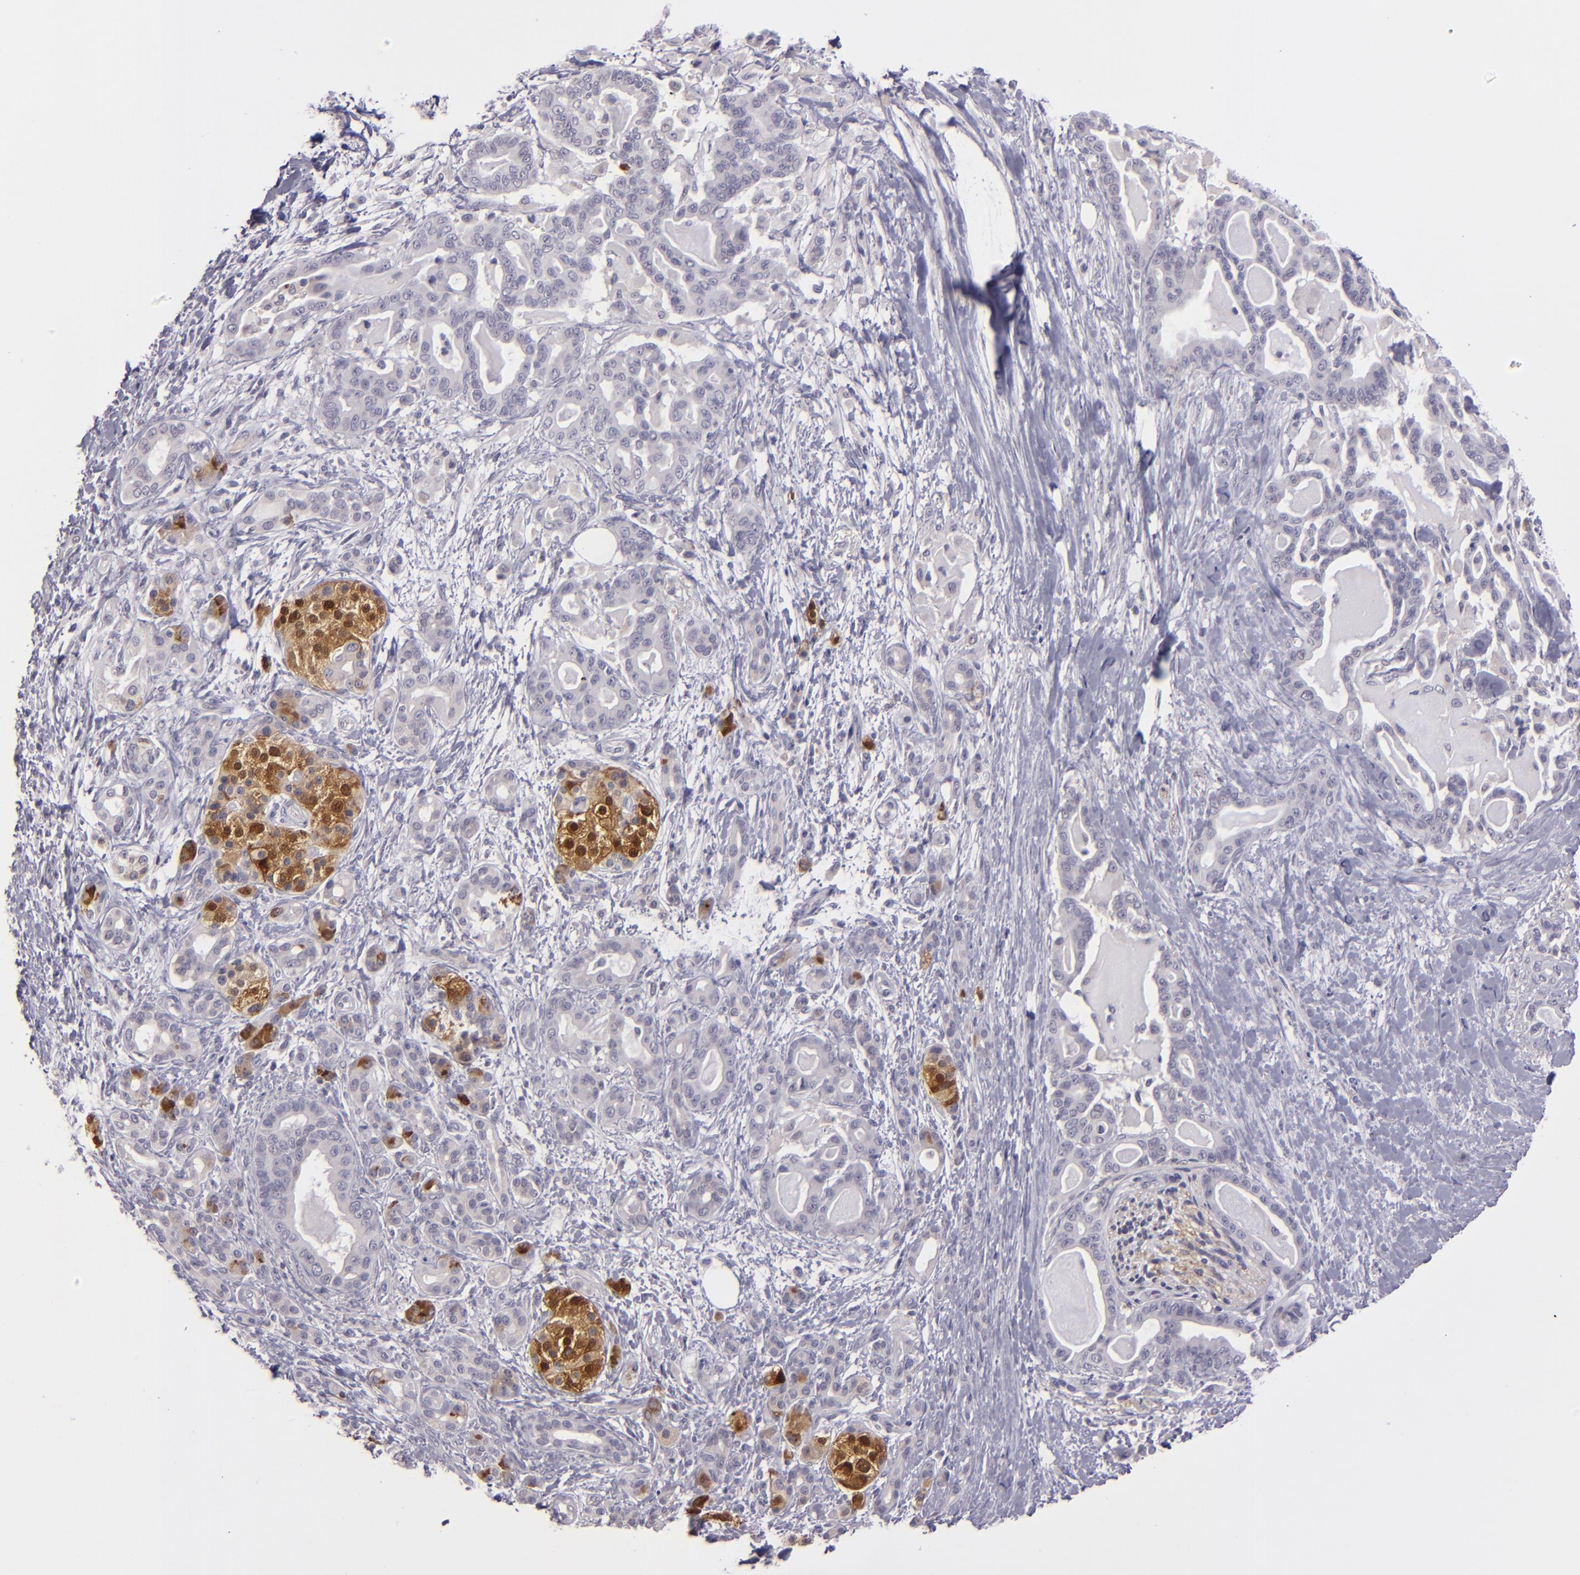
{"staining": {"intensity": "negative", "quantity": "none", "location": "none"}, "tissue": "pancreatic cancer", "cell_type": "Tumor cells", "image_type": "cancer", "snomed": [{"axis": "morphology", "description": "Adenocarcinoma, NOS"}, {"axis": "topography", "description": "Pancreas"}], "caption": "IHC photomicrograph of neoplastic tissue: human pancreatic cancer (adenocarcinoma) stained with DAB (3,3'-diaminobenzidine) reveals no significant protein staining in tumor cells.", "gene": "SNCB", "patient": {"sex": "male", "age": 63}}